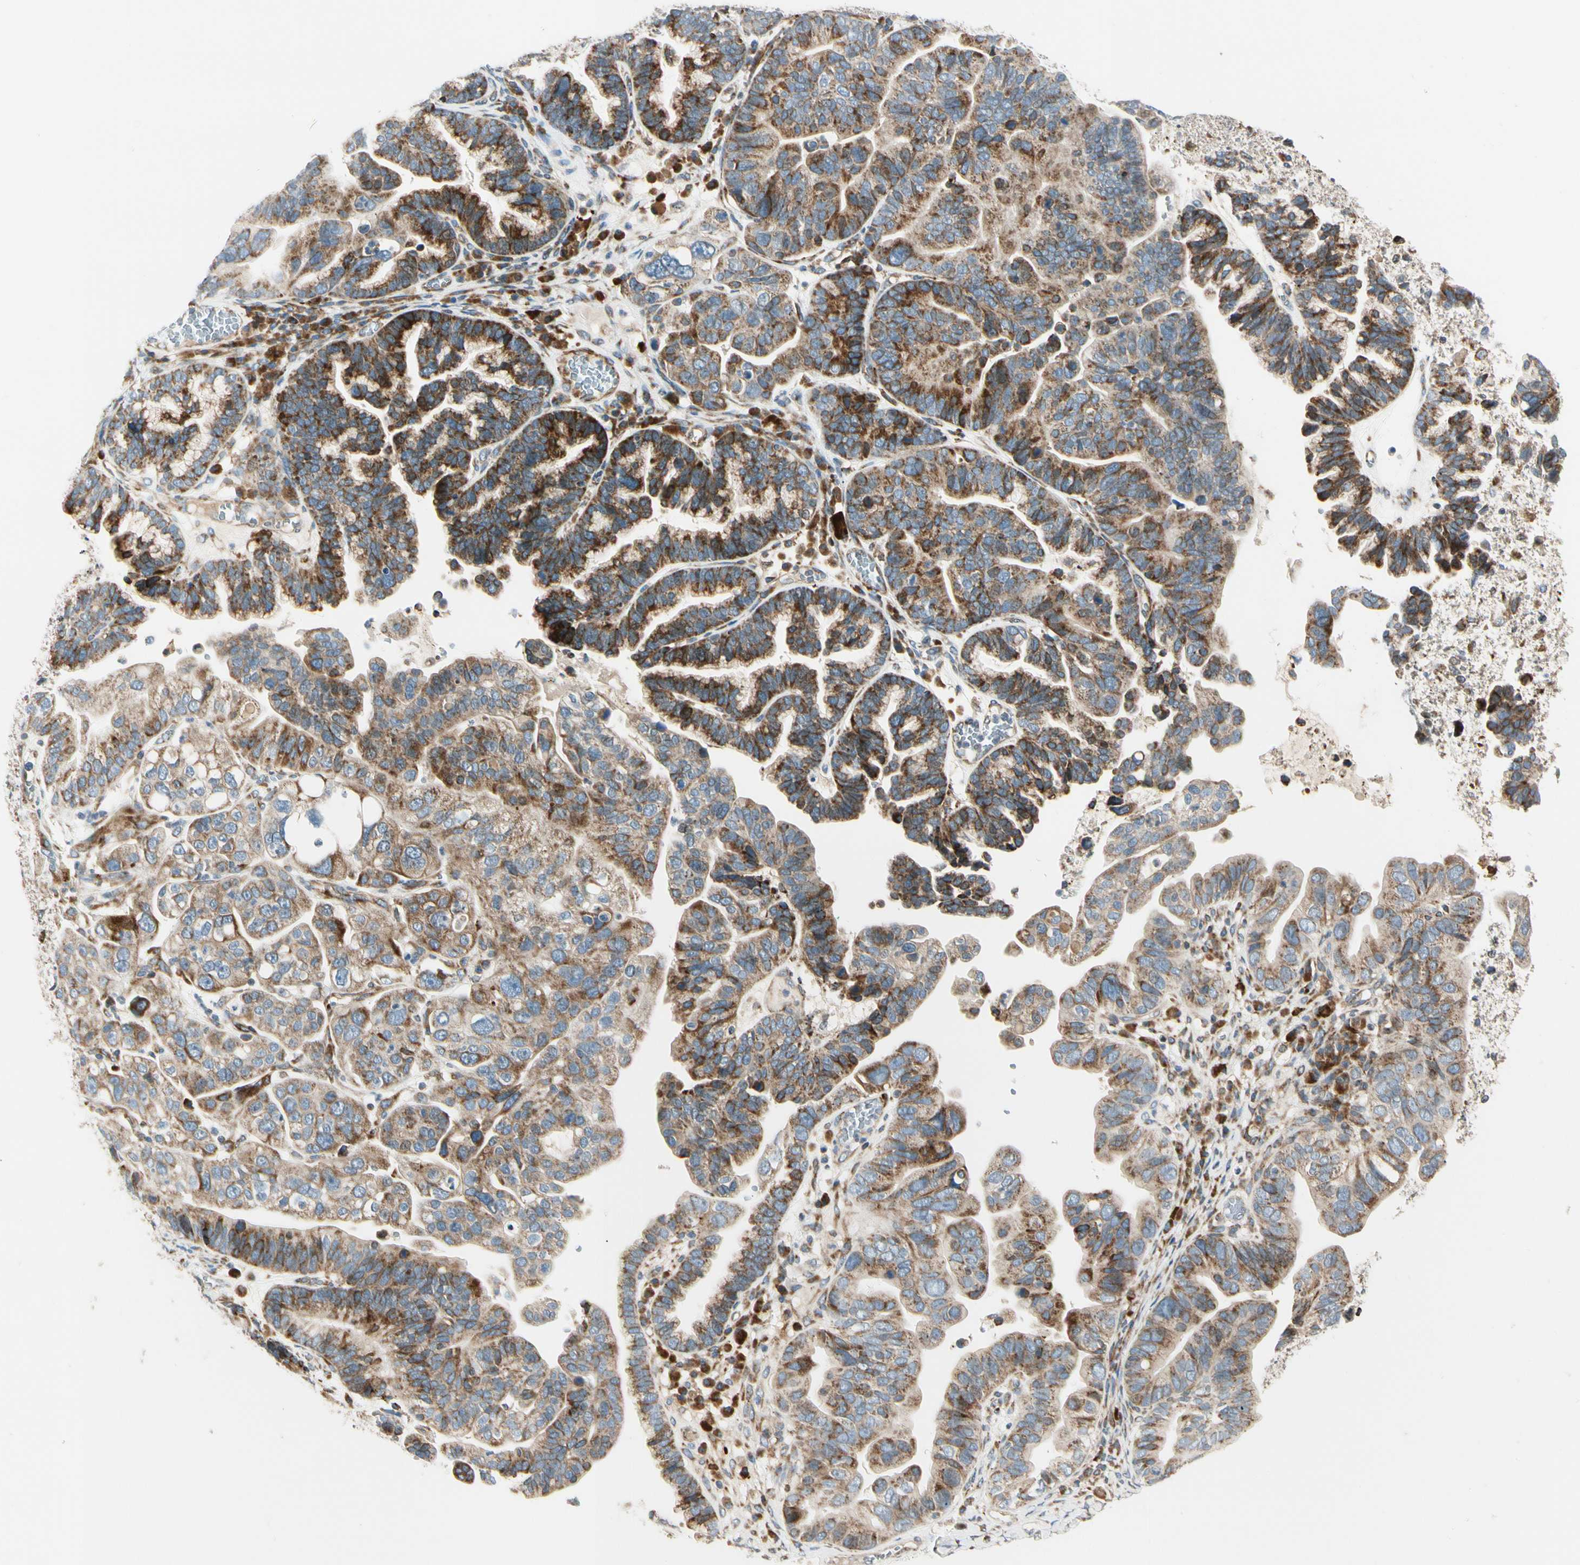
{"staining": {"intensity": "strong", "quantity": ">75%", "location": "cytoplasmic/membranous"}, "tissue": "ovarian cancer", "cell_type": "Tumor cells", "image_type": "cancer", "snomed": [{"axis": "morphology", "description": "Cystadenocarcinoma, serous, NOS"}, {"axis": "topography", "description": "Ovary"}], "caption": "This photomicrograph demonstrates immunohistochemistry staining of human ovarian cancer, with high strong cytoplasmic/membranous expression in about >75% of tumor cells.", "gene": "MRPL9", "patient": {"sex": "female", "age": 56}}